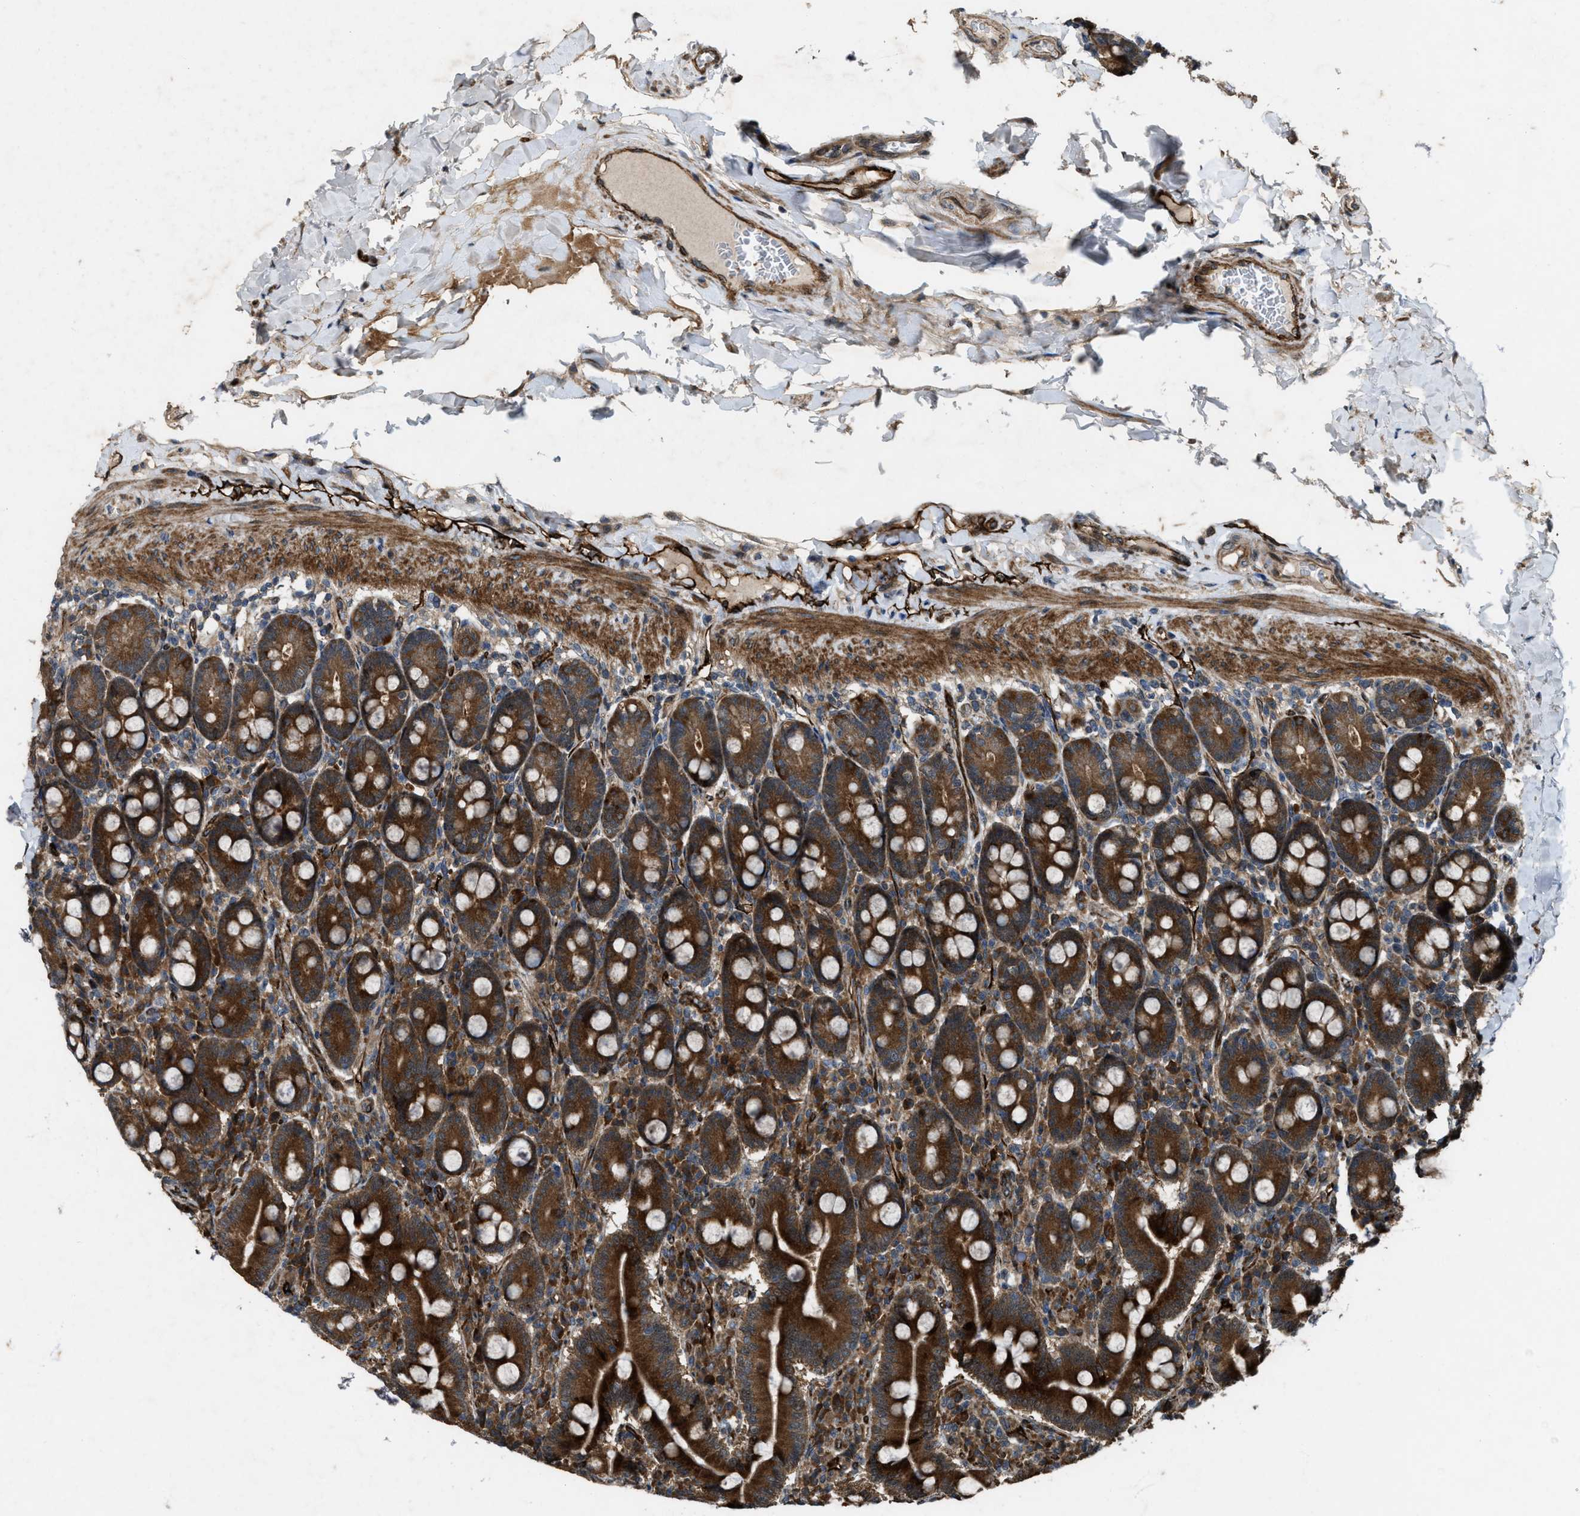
{"staining": {"intensity": "strong", "quantity": ">75%", "location": "cytoplasmic/membranous"}, "tissue": "duodenum", "cell_type": "Glandular cells", "image_type": "normal", "snomed": [{"axis": "morphology", "description": "Normal tissue, NOS"}, {"axis": "topography", "description": "Duodenum"}], "caption": "The micrograph demonstrates staining of benign duodenum, revealing strong cytoplasmic/membranous protein positivity (brown color) within glandular cells.", "gene": "LRRC72", "patient": {"sex": "male", "age": 50}}